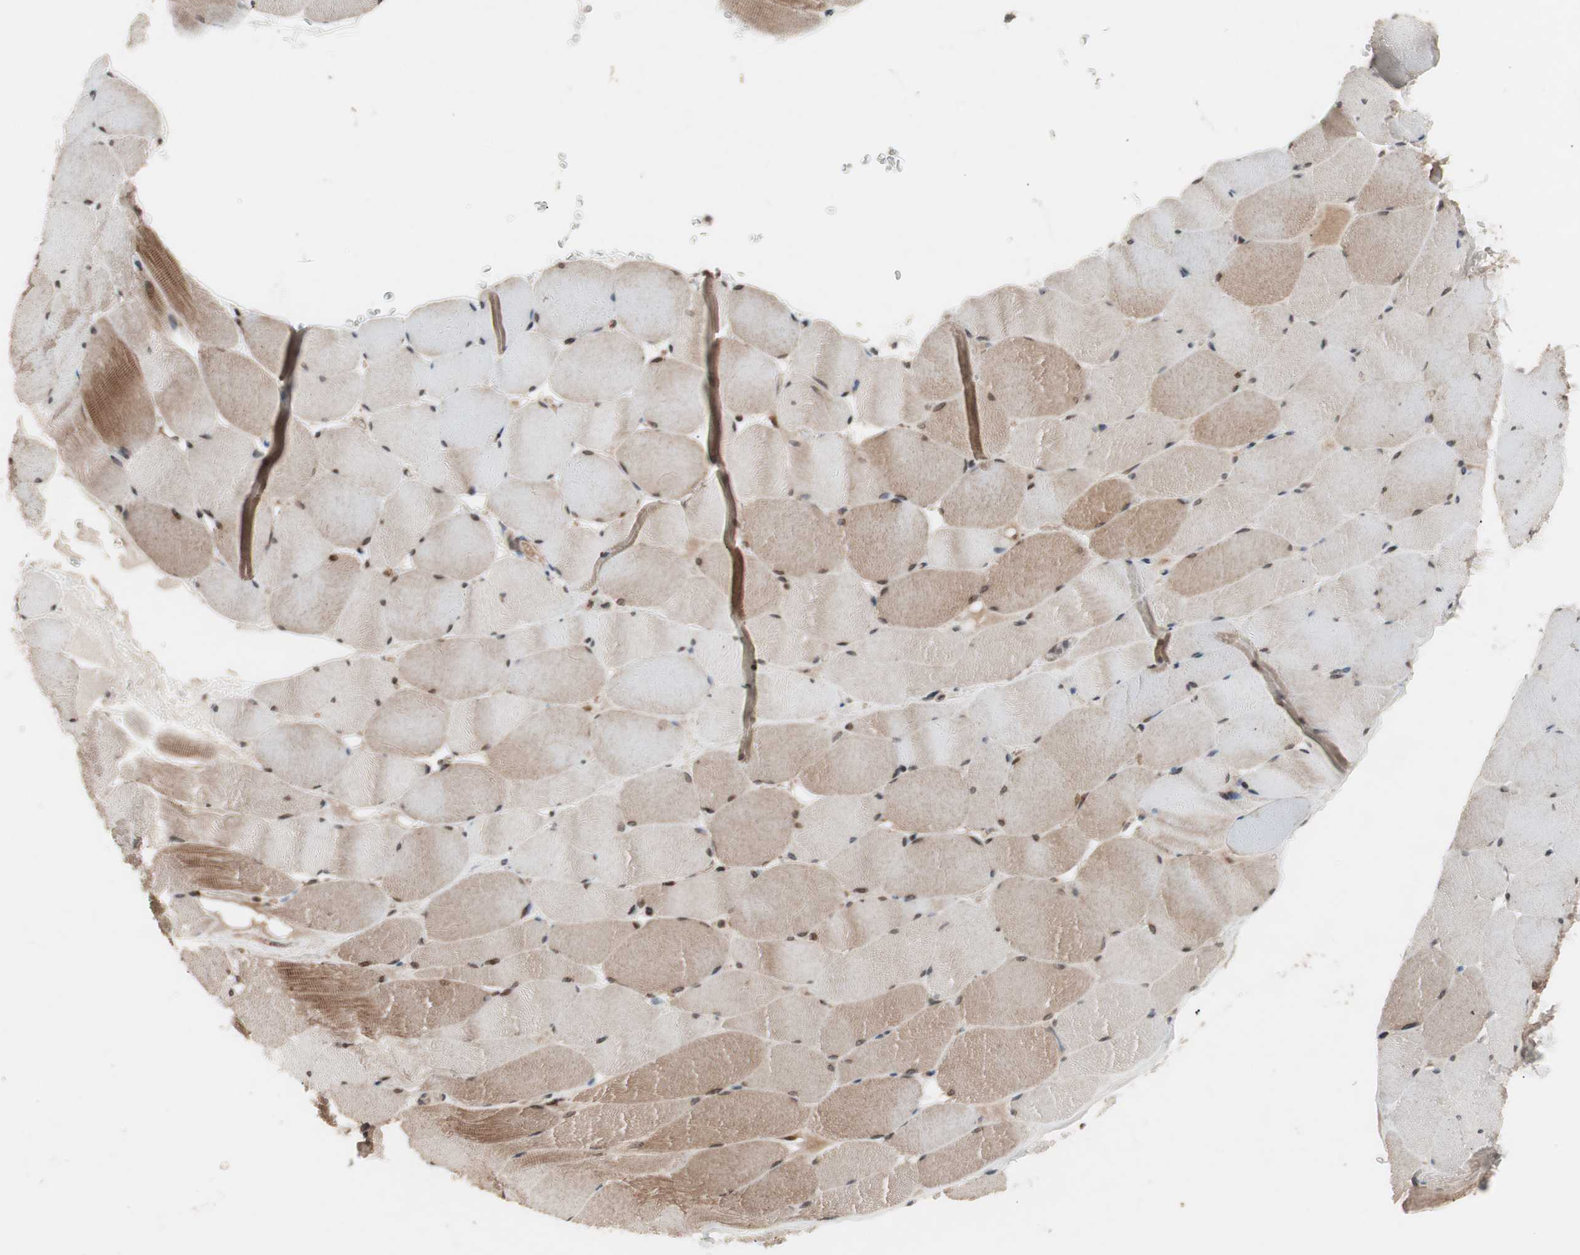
{"staining": {"intensity": "moderate", "quantity": "25%-75%", "location": "cytoplasmic/membranous,nuclear"}, "tissue": "skeletal muscle", "cell_type": "Myocytes", "image_type": "normal", "snomed": [{"axis": "morphology", "description": "Normal tissue, NOS"}, {"axis": "topography", "description": "Skeletal muscle"}], "caption": "Immunohistochemical staining of unremarkable skeletal muscle shows 25%-75% levels of moderate cytoplasmic/membranous,nuclear protein expression in approximately 25%-75% of myocytes. The staining was performed using DAB to visualize the protein expression in brown, while the nuclei were stained in blue with hematoxylin (Magnification: 20x).", "gene": "NF2", "patient": {"sex": "male", "age": 62}}